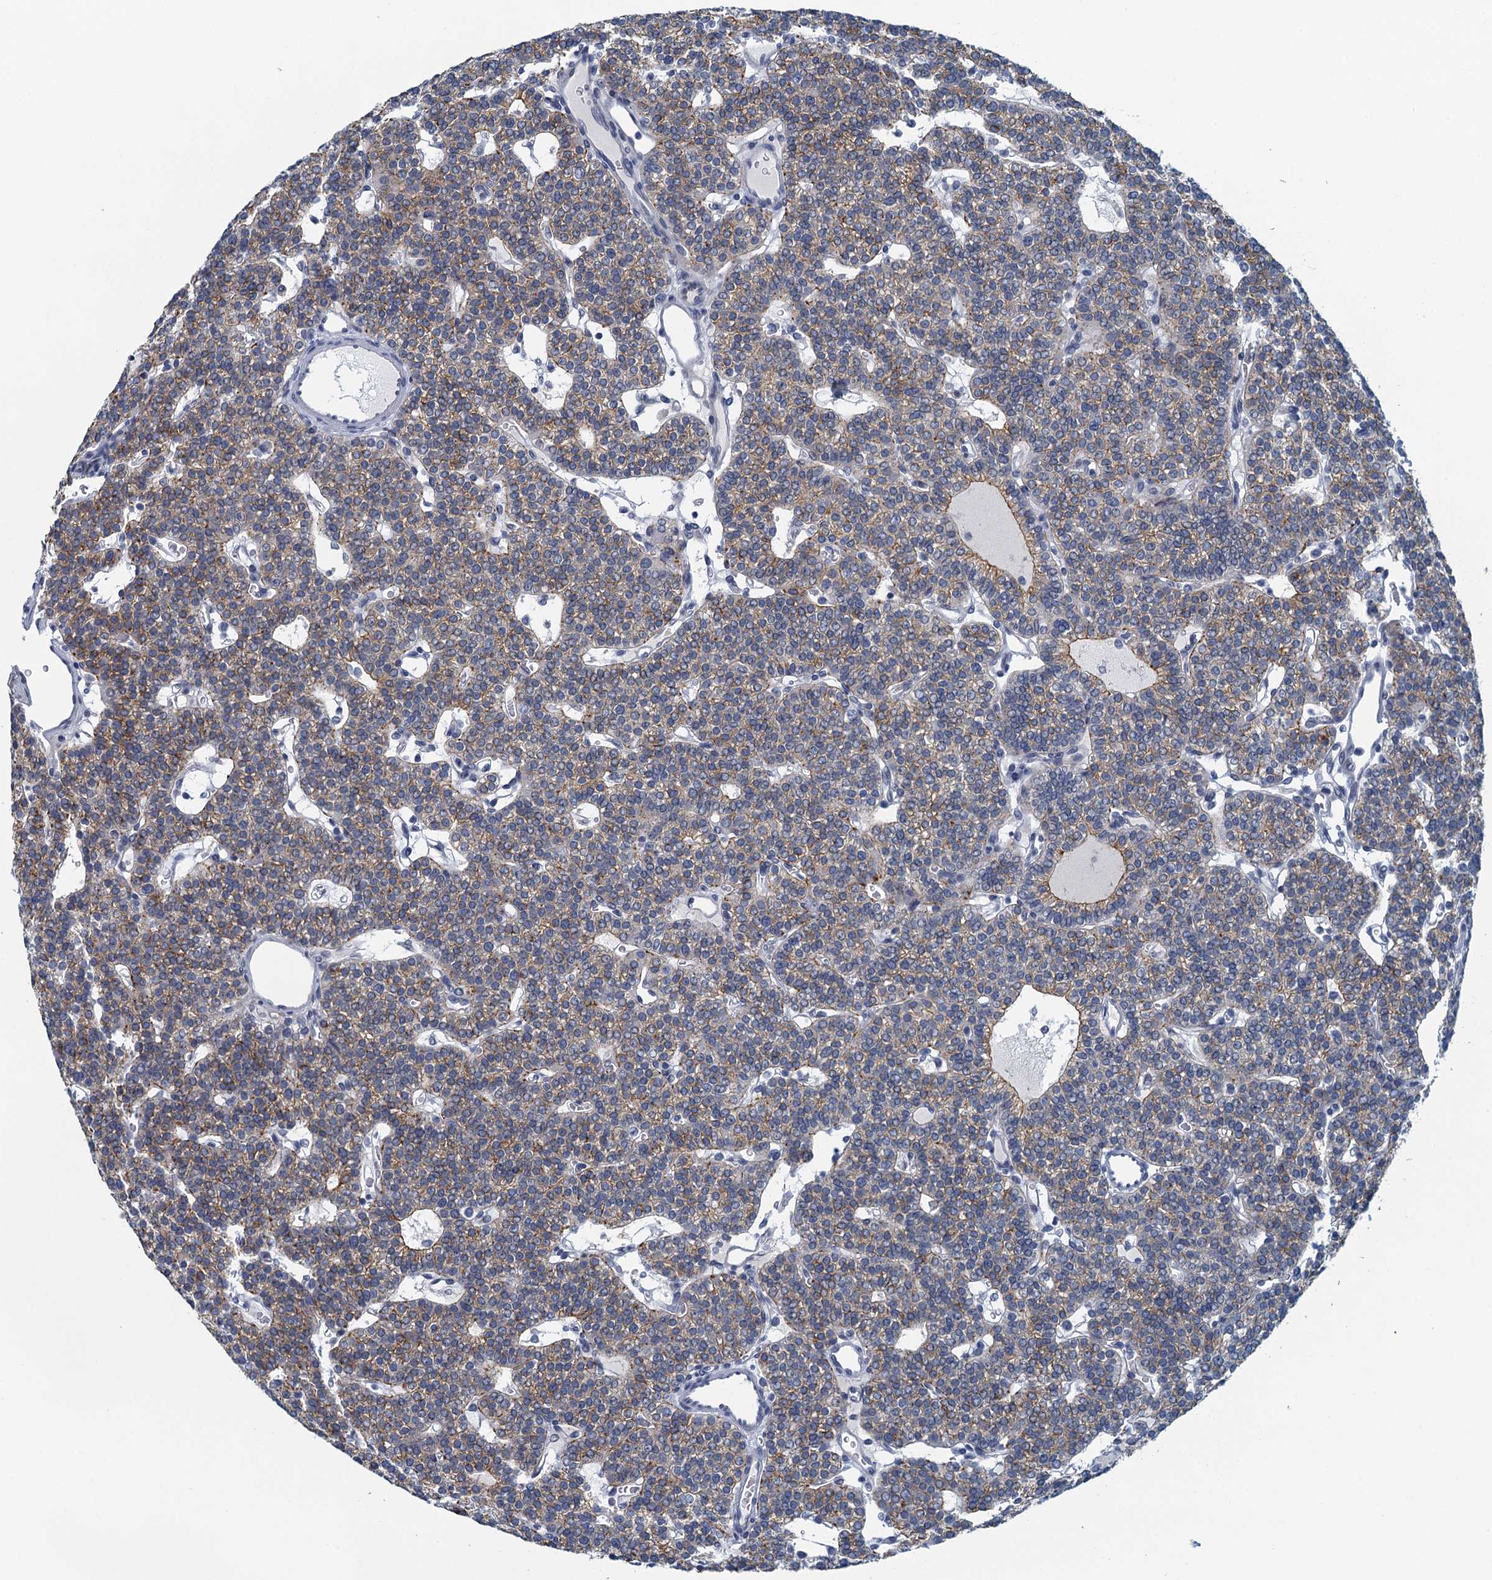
{"staining": {"intensity": "weak", "quantity": ">75%", "location": "cytoplasmic/membranous"}, "tissue": "parathyroid gland", "cell_type": "Glandular cells", "image_type": "normal", "snomed": [{"axis": "morphology", "description": "Normal tissue, NOS"}, {"axis": "topography", "description": "Parathyroid gland"}], "caption": "Brown immunohistochemical staining in unremarkable parathyroid gland reveals weak cytoplasmic/membranous staining in approximately >75% of glandular cells.", "gene": "C16orf95", "patient": {"sex": "male", "age": 83}}